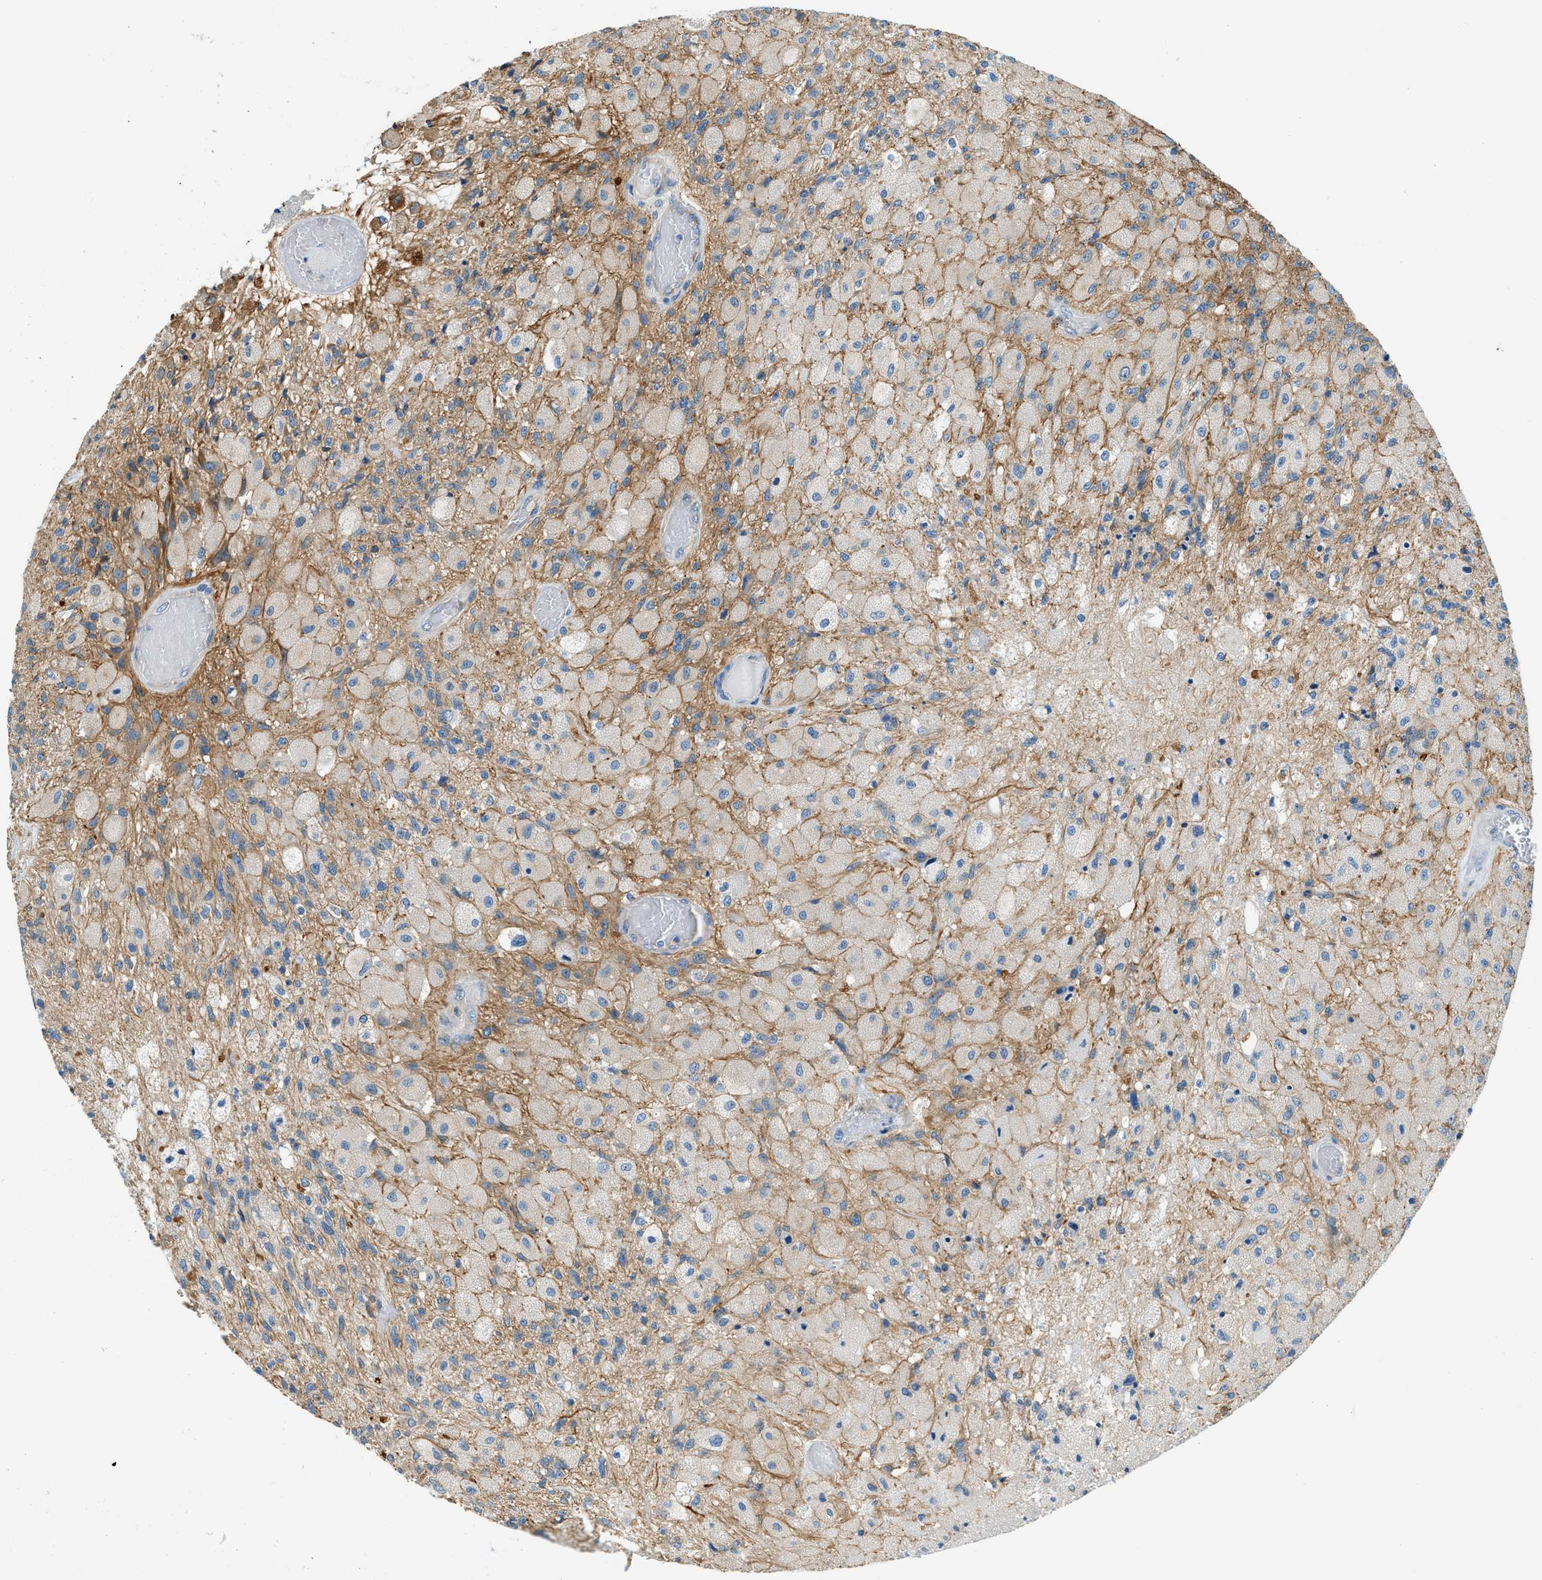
{"staining": {"intensity": "moderate", "quantity": "25%-75%", "location": "cytoplasmic/membranous"}, "tissue": "glioma", "cell_type": "Tumor cells", "image_type": "cancer", "snomed": [{"axis": "morphology", "description": "Normal tissue, NOS"}, {"axis": "morphology", "description": "Glioma, malignant, High grade"}, {"axis": "topography", "description": "Cerebral cortex"}], "caption": "About 25%-75% of tumor cells in glioma reveal moderate cytoplasmic/membranous protein positivity as visualized by brown immunohistochemical staining.", "gene": "ZNF367", "patient": {"sex": "male", "age": 77}}